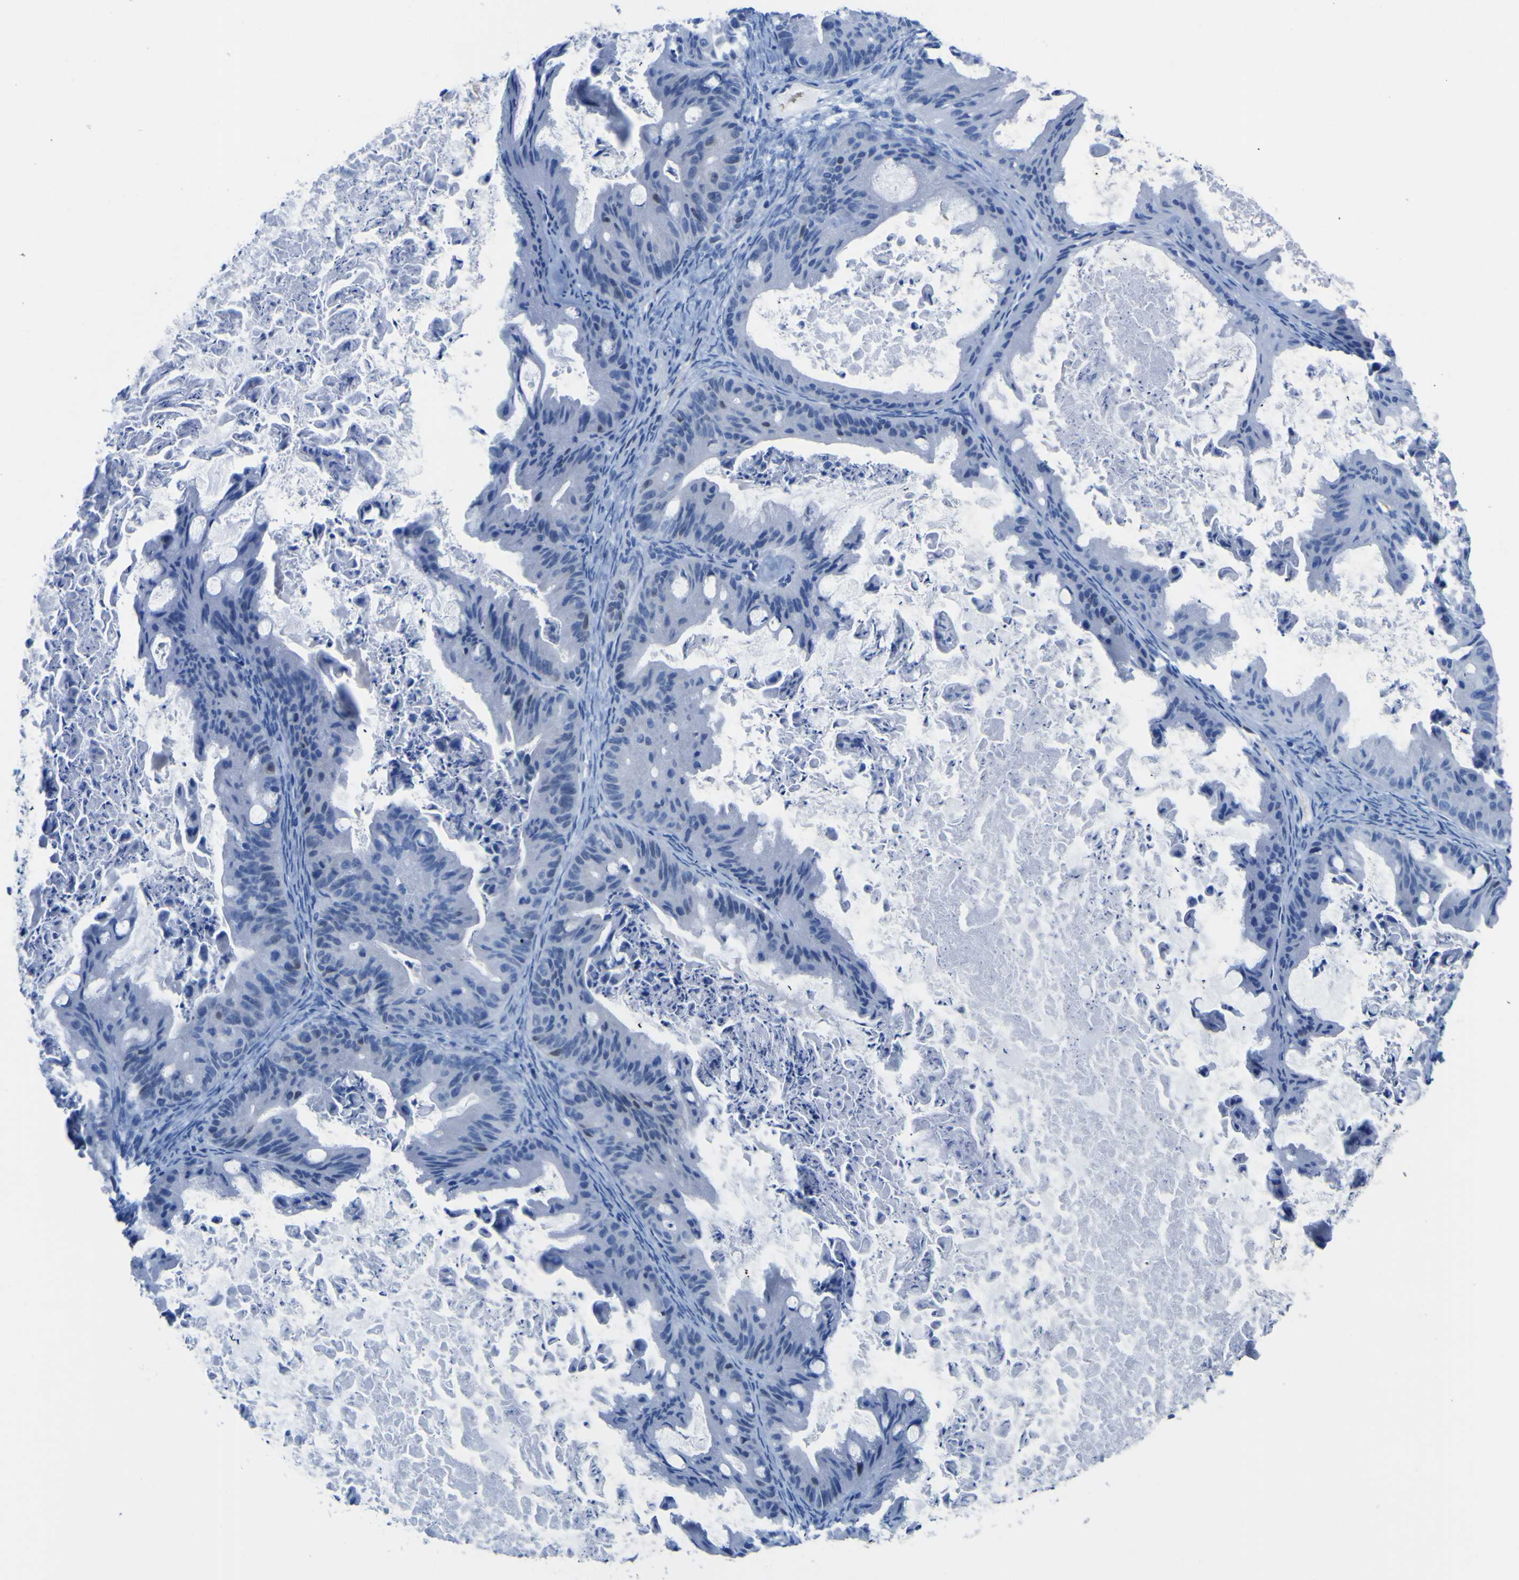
{"staining": {"intensity": "negative", "quantity": "none", "location": "none"}, "tissue": "ovarian cancer", "cell_type": "Tumor cells", "image_type": "cancer", "snomed": [{"axis": "morphology", "description": "Cystadenocarcinoma, mucinous, NOS"}, {"axis": "topography", "description": "Ovary"}], "caption": "An immunohistochemistry (IHC) histopathology image of ovarian cancer (mucinous cystadenocarcinoma) is shown. There is no staining in tumor cells of ovarian cancer (mucinous cystadenocarcinoma).", "gene": "DACH1", "patient": {"sex": "female", "age": 37}}